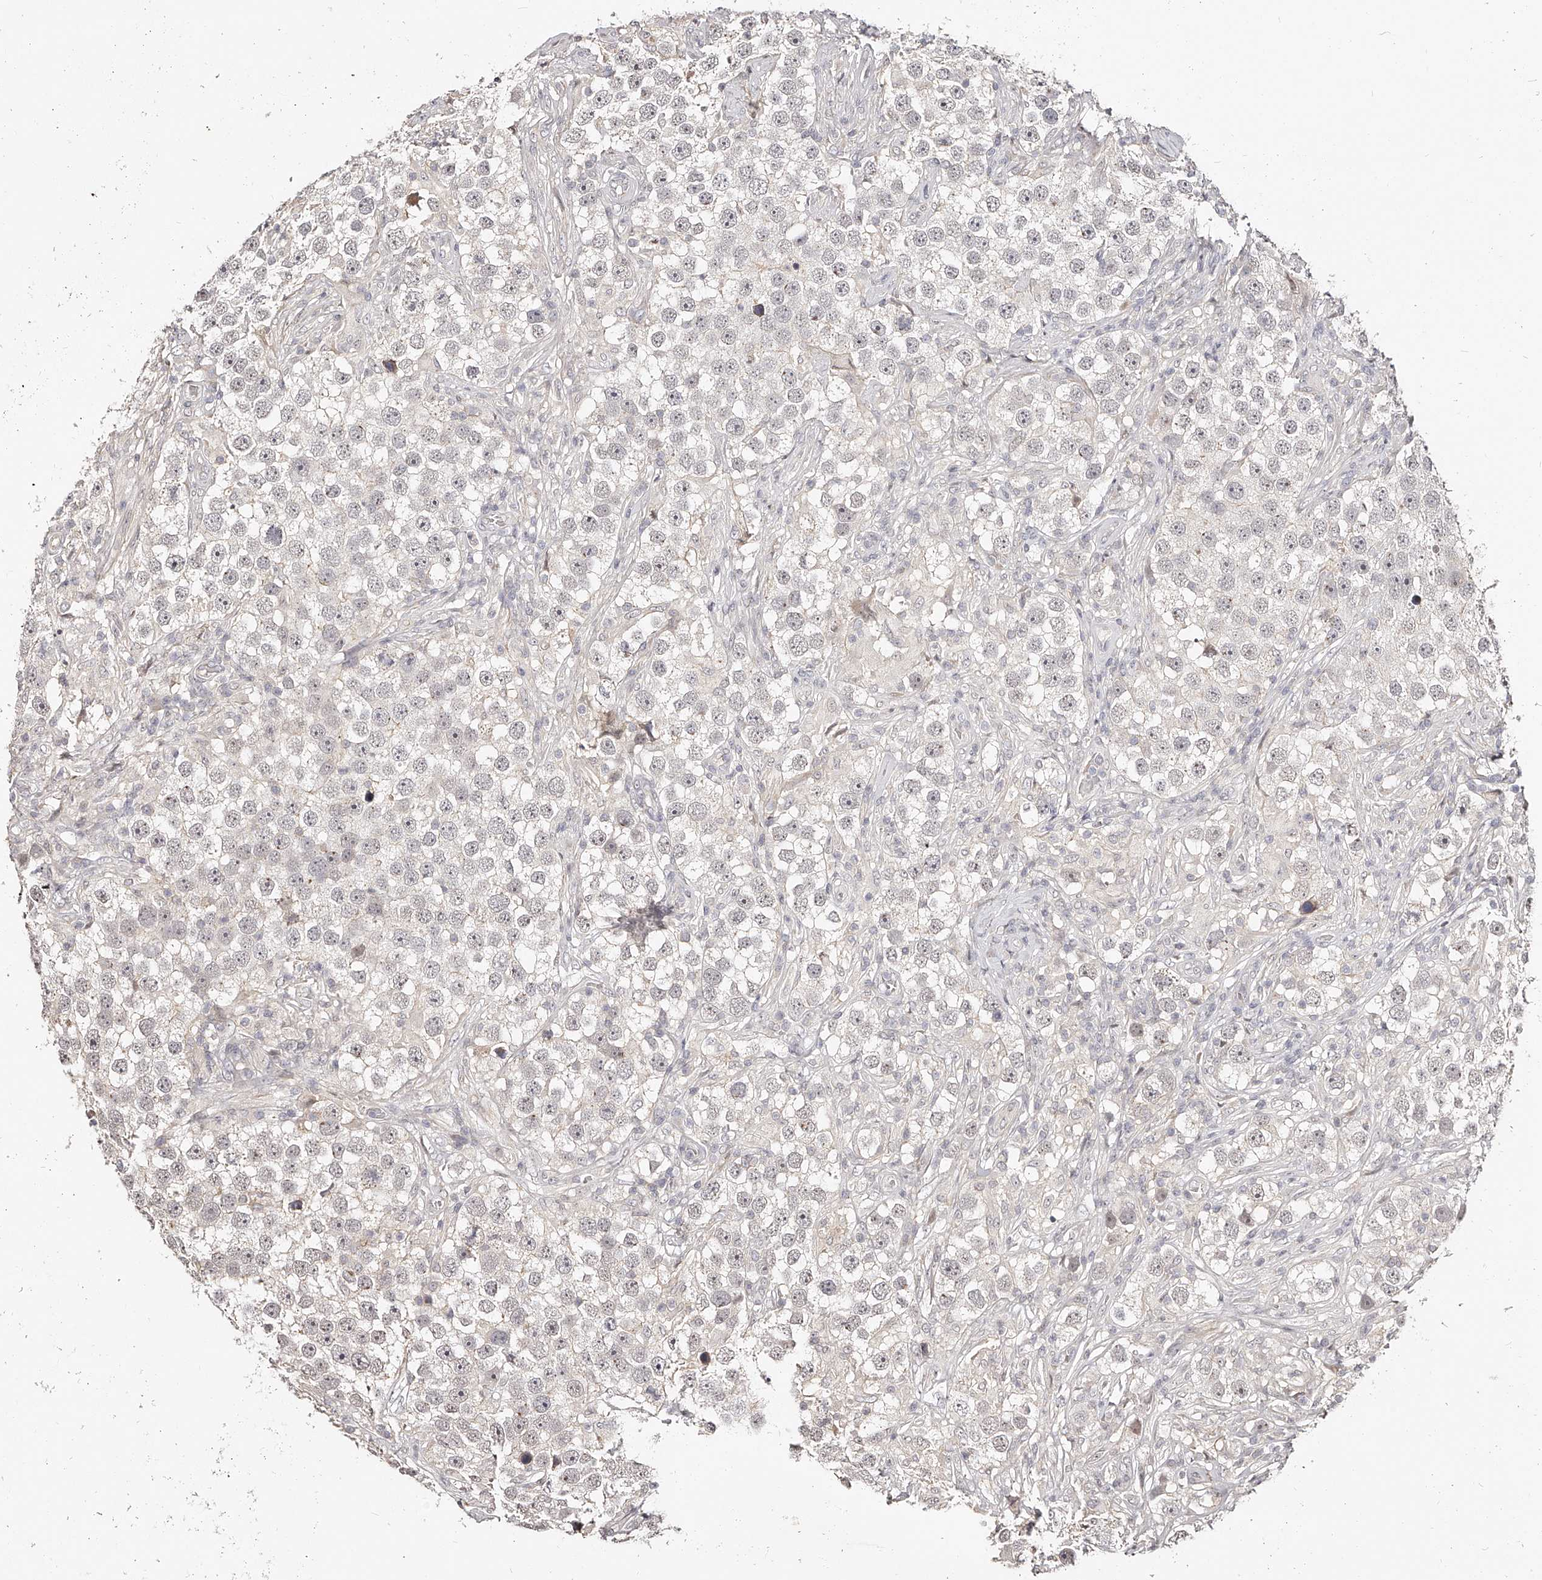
{"staining": {"intensity": "negative", "quantity": "none", "location": "none"}, "tissue": "testis cancer", "cell_type": "Tumor cells", "image_type": "cancer", "snomed": [{"axis": "morphology", "description": "Seminoma, NOS"}, {"axis": "topography", "description": "Testis"}], "caption": "This is an immunohistochemistry image of human testis cancer. There is no positivity in tumor cells.", "gene": "ZNF789", "patient": {"sex": "male", "age": 49}}